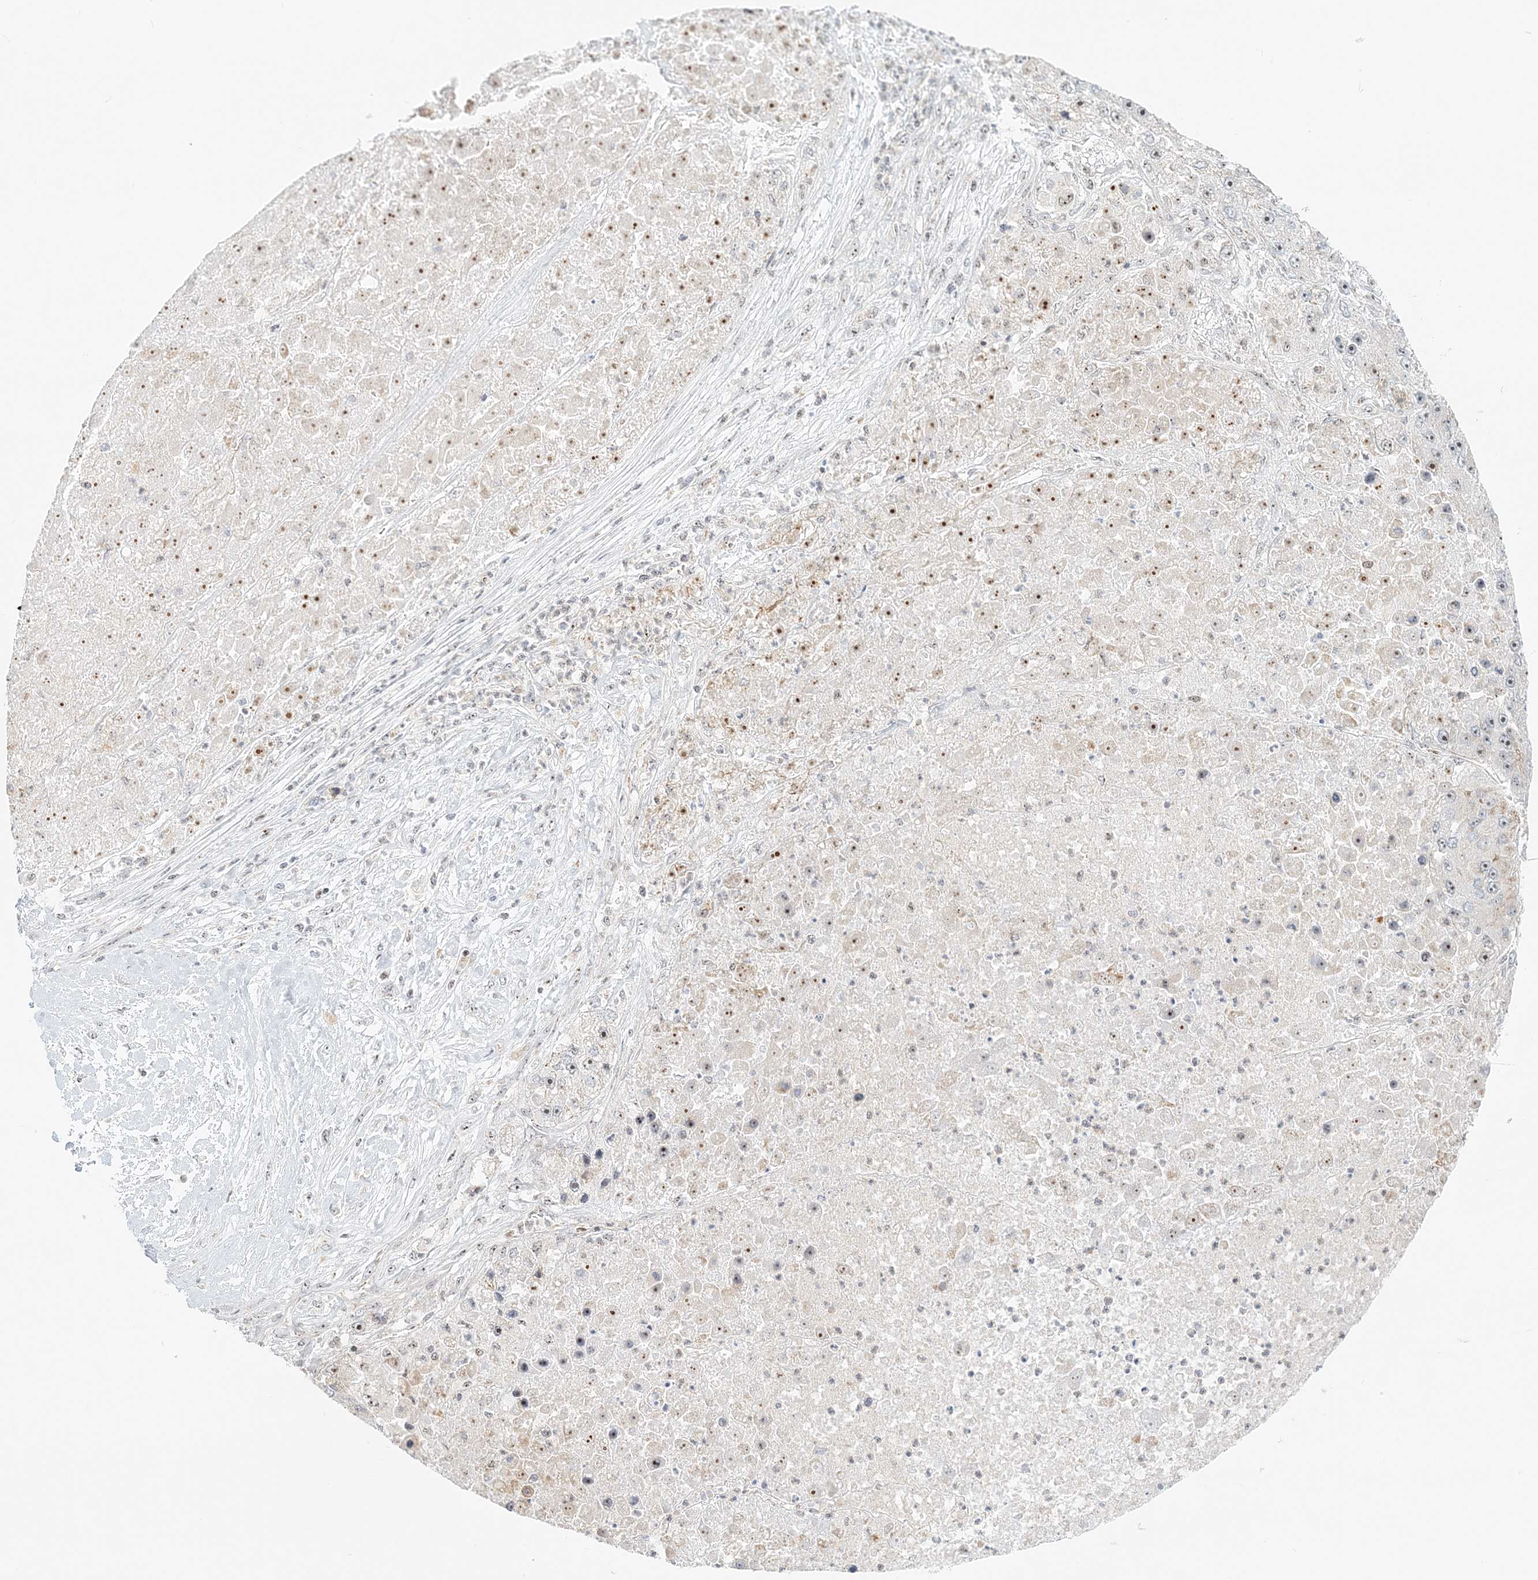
{"staining": {"intensity": "moderate", "quantity": ">75%", "location": "nuclear"}, "tissue": "liver cancer", "cell_type": "Tumor cells", "image_type": "cancer", "snomed": [{"axis": "morphology", "description": "Carcinoma, Hepatocellular, NOS"}, {"axis": "topography", "description": "Liver"}], "caption": "IHC of liver cancer (hepatocellular carcinoma) demonstrates medium levels of moderate nuclear expression in approximately >75% of tumor cells.", "gene": "UBE2F", "patient": {"sex": "female", "age": 73}}